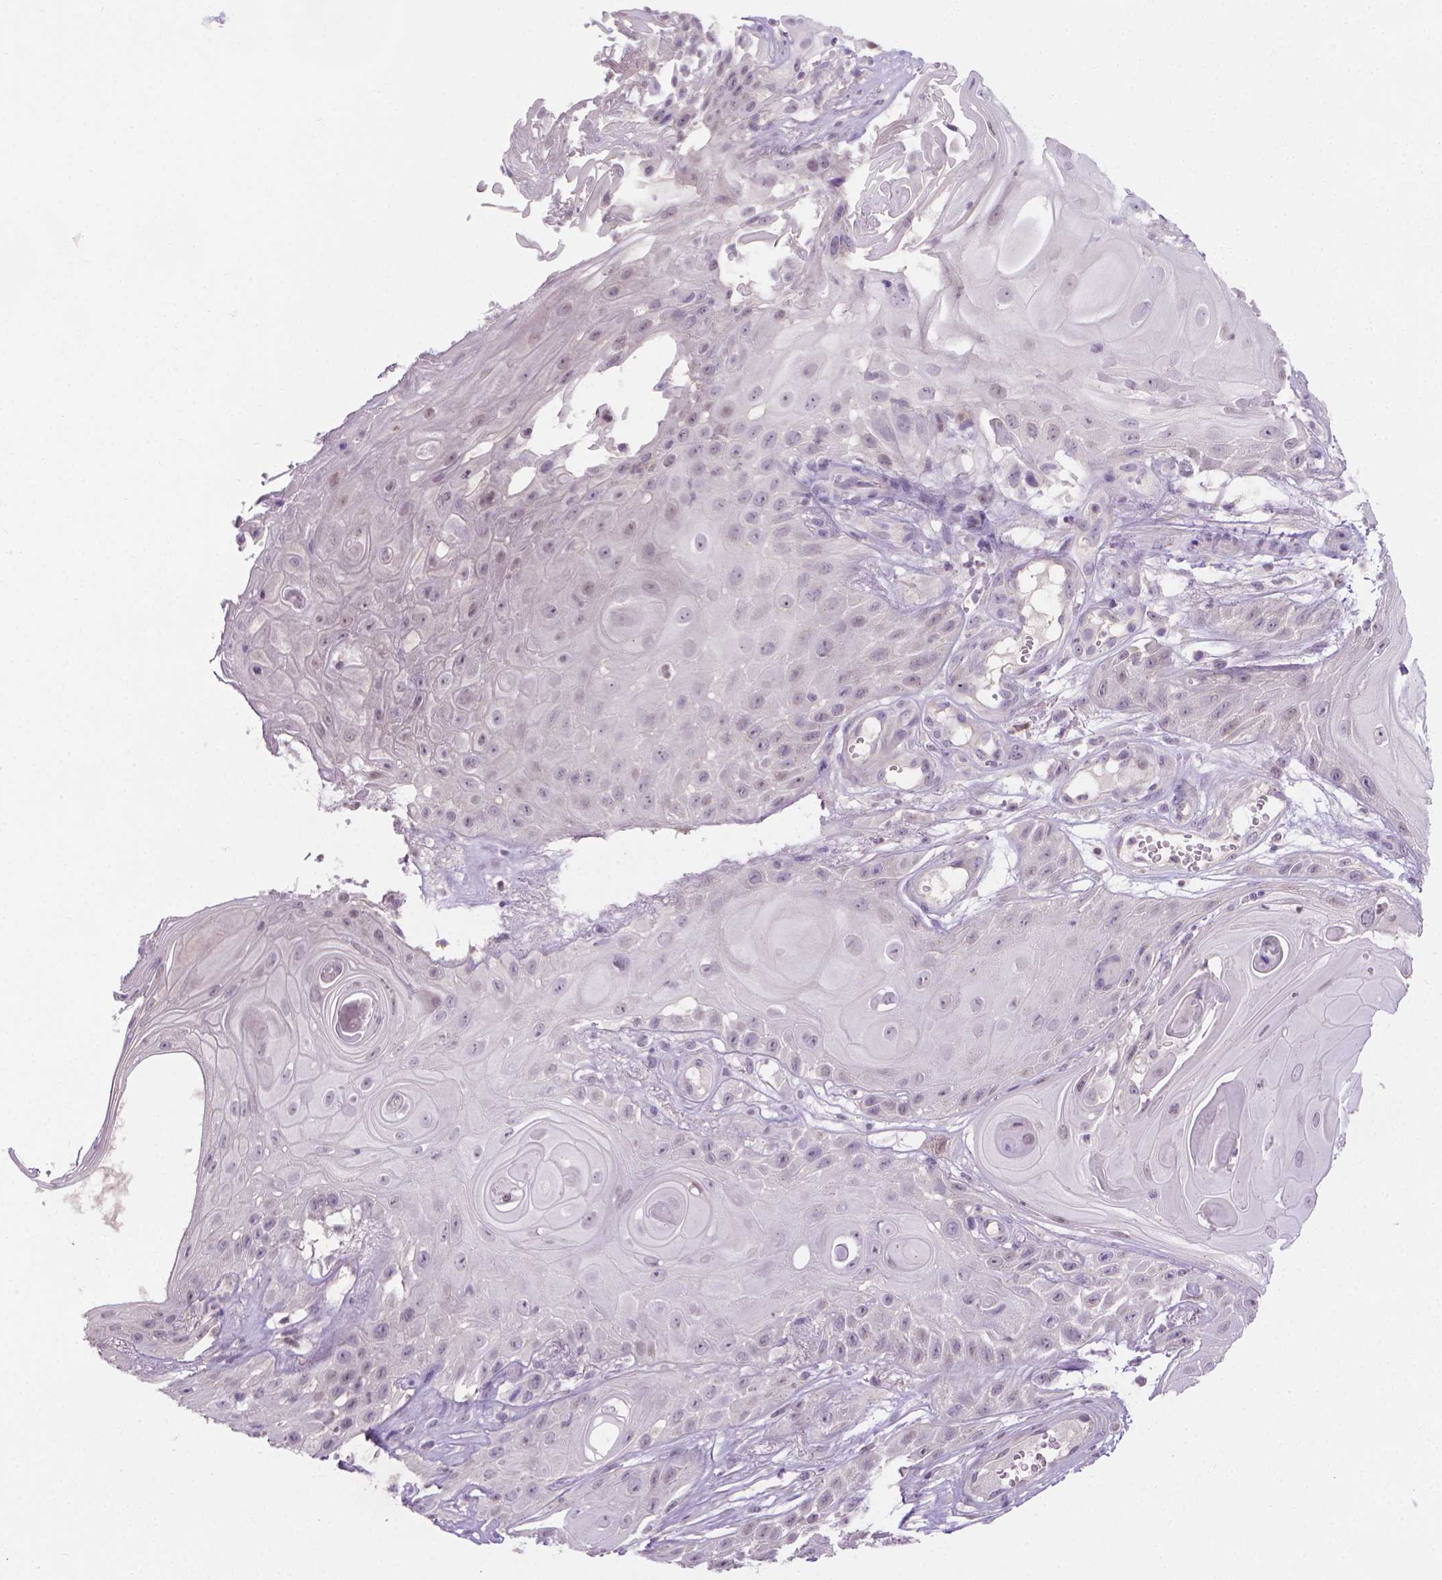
{"staining": {"intensity": "negative", "quantity": "none", "location": "none"}, "tissue": "skin cancer", "cell_type": "Tumor cells", "image_type": "cancer", "snomed": [{"axis": "morphology", "description": "Squamous cell carcinoma, NOS"}, {"axis": "topography", "description": "Skin"}], "caption": "Tumor cells show no significant staining in squamous cell carcinoma (skin). Brightfield microscopy of IHC stained with DAB (3,3'-diaminobenzidine) (brown) and hematoxylin (blue), captured at high magnification.", "gene": "NCAN", "patient": {"sex": "male", "age": 62}}